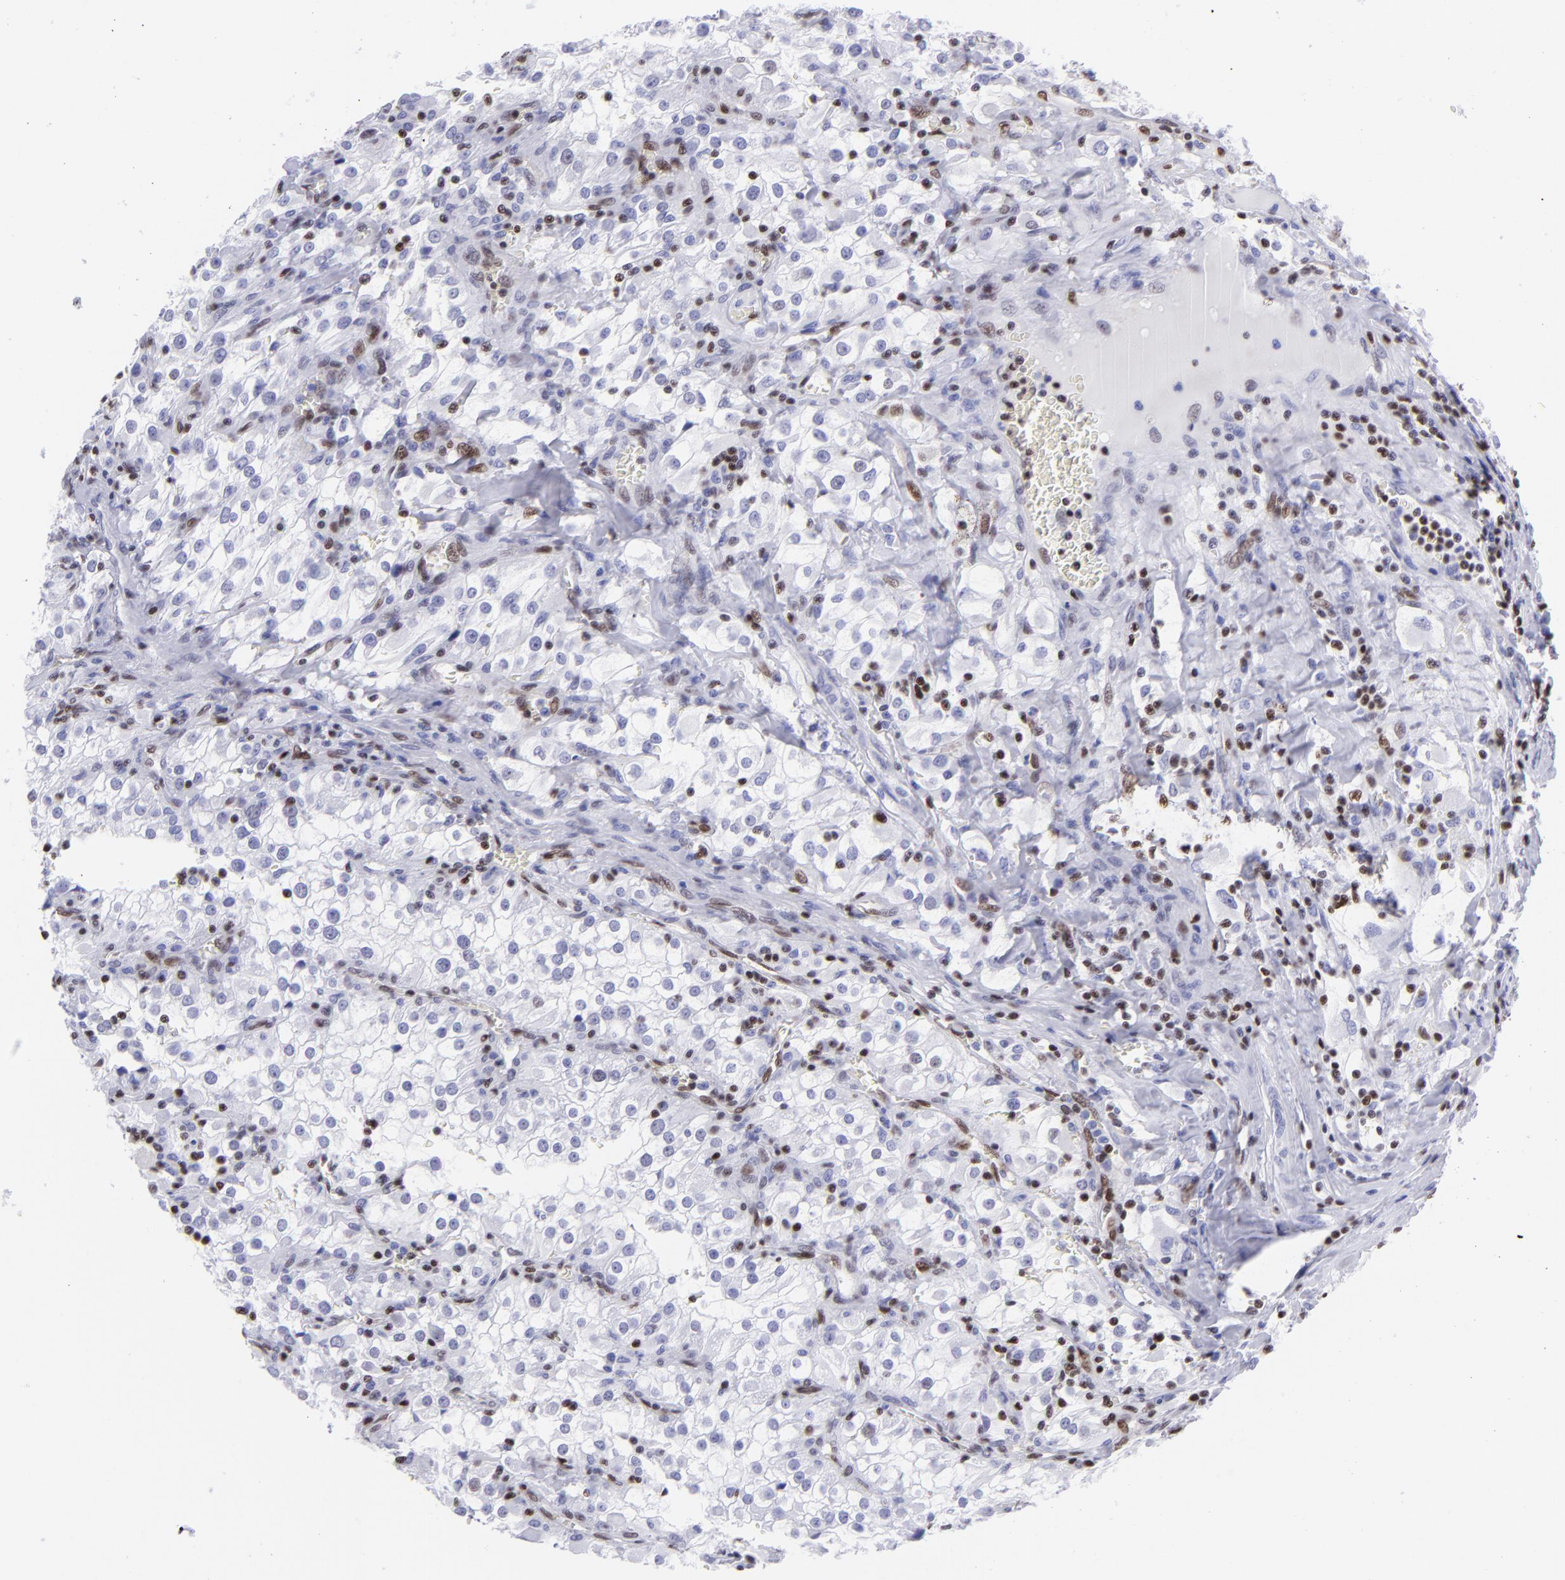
{"staining": {"intensity": "negative", "quantity": "none", "location": "none"}, "tissue": "renal cancer", "cell_type": "Tumor cells", "image_type": "cancer", "snomed": [{"axis": "morphology", "description": "Adenocarcinoma, NOS"}, {"axis": "topography", "description": "Kidney"}], "caption": "Immunohistochemical staining of renal adenocarcinoma displays no significant staining in tumor cells.", "gene": "ETS1", "patient": {"sex": "female", "age": 52}}